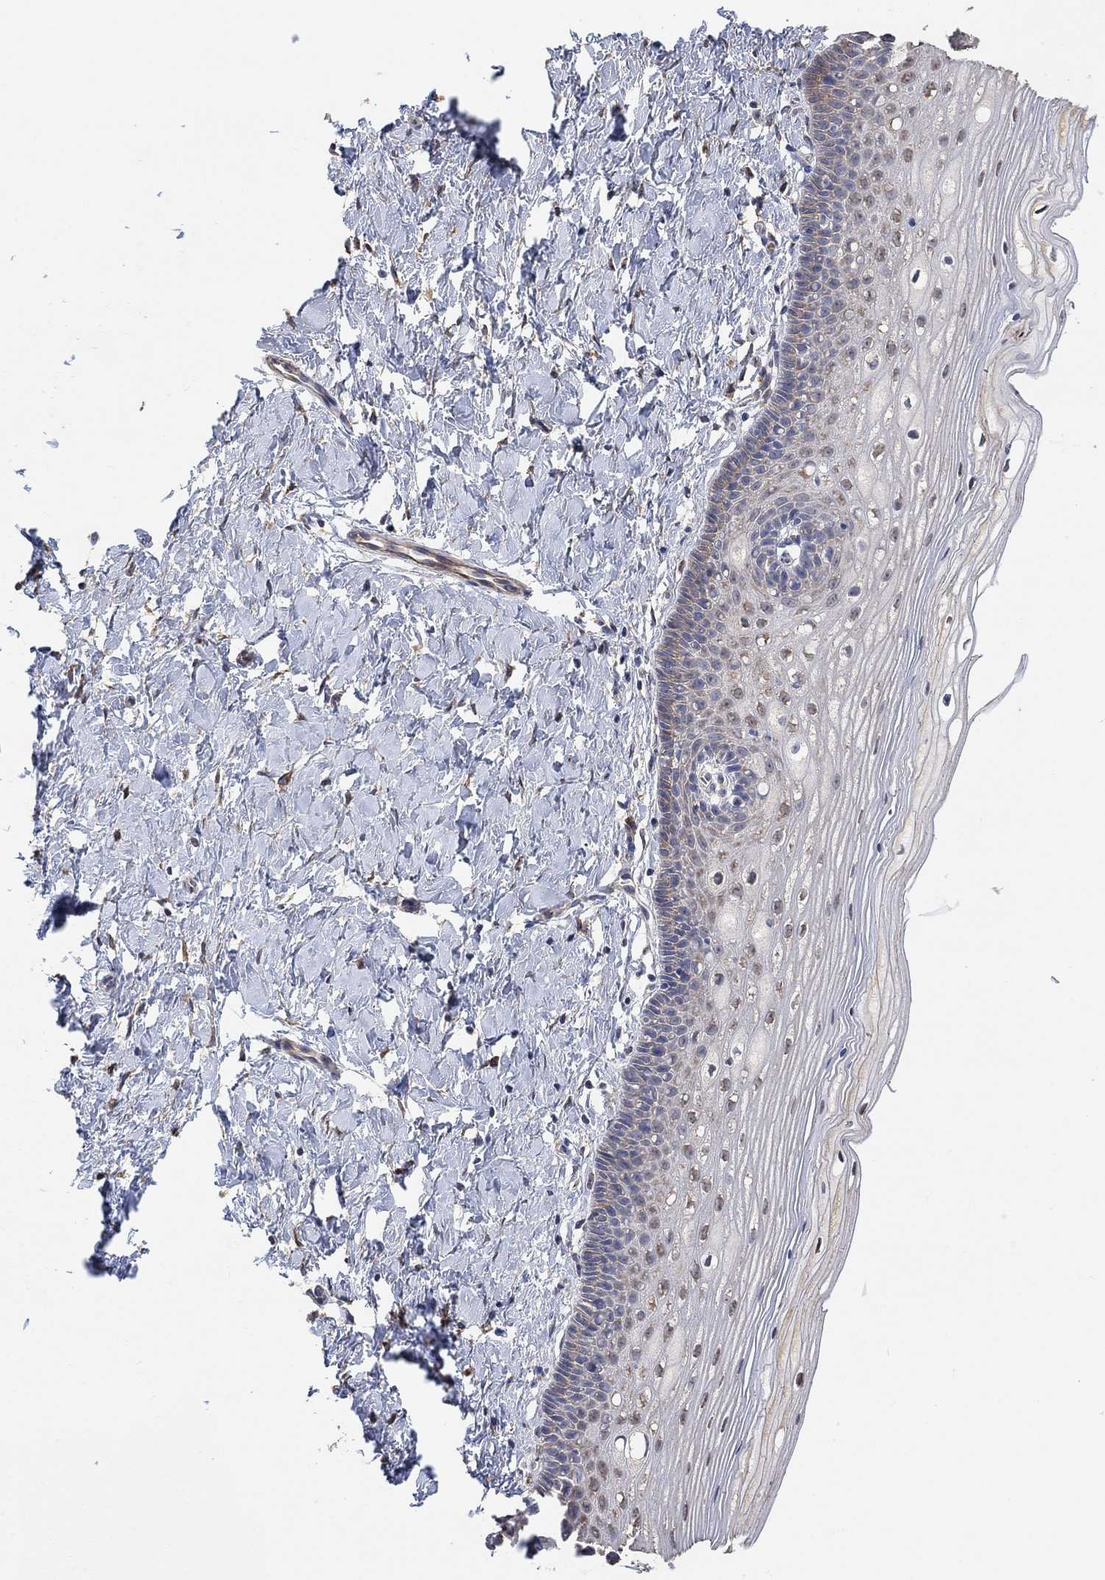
{"staining": {"intensity": "negative", "quantity": "none", "location": "none"}, "tissue": "cervix", "cell_type": "Glandular cells", "image_type": "normal", "snomed": [{"axis": "morphology", "description": "Normal tissue, NOS"}, {"axis": "topography", "description": "Cervix"}], "caption": "The immunohistochemistry micrograph has no significant staining in glandular cells of cervix.", "gene": "SYT16", "patient": {"sex": "female", "age": 37}}